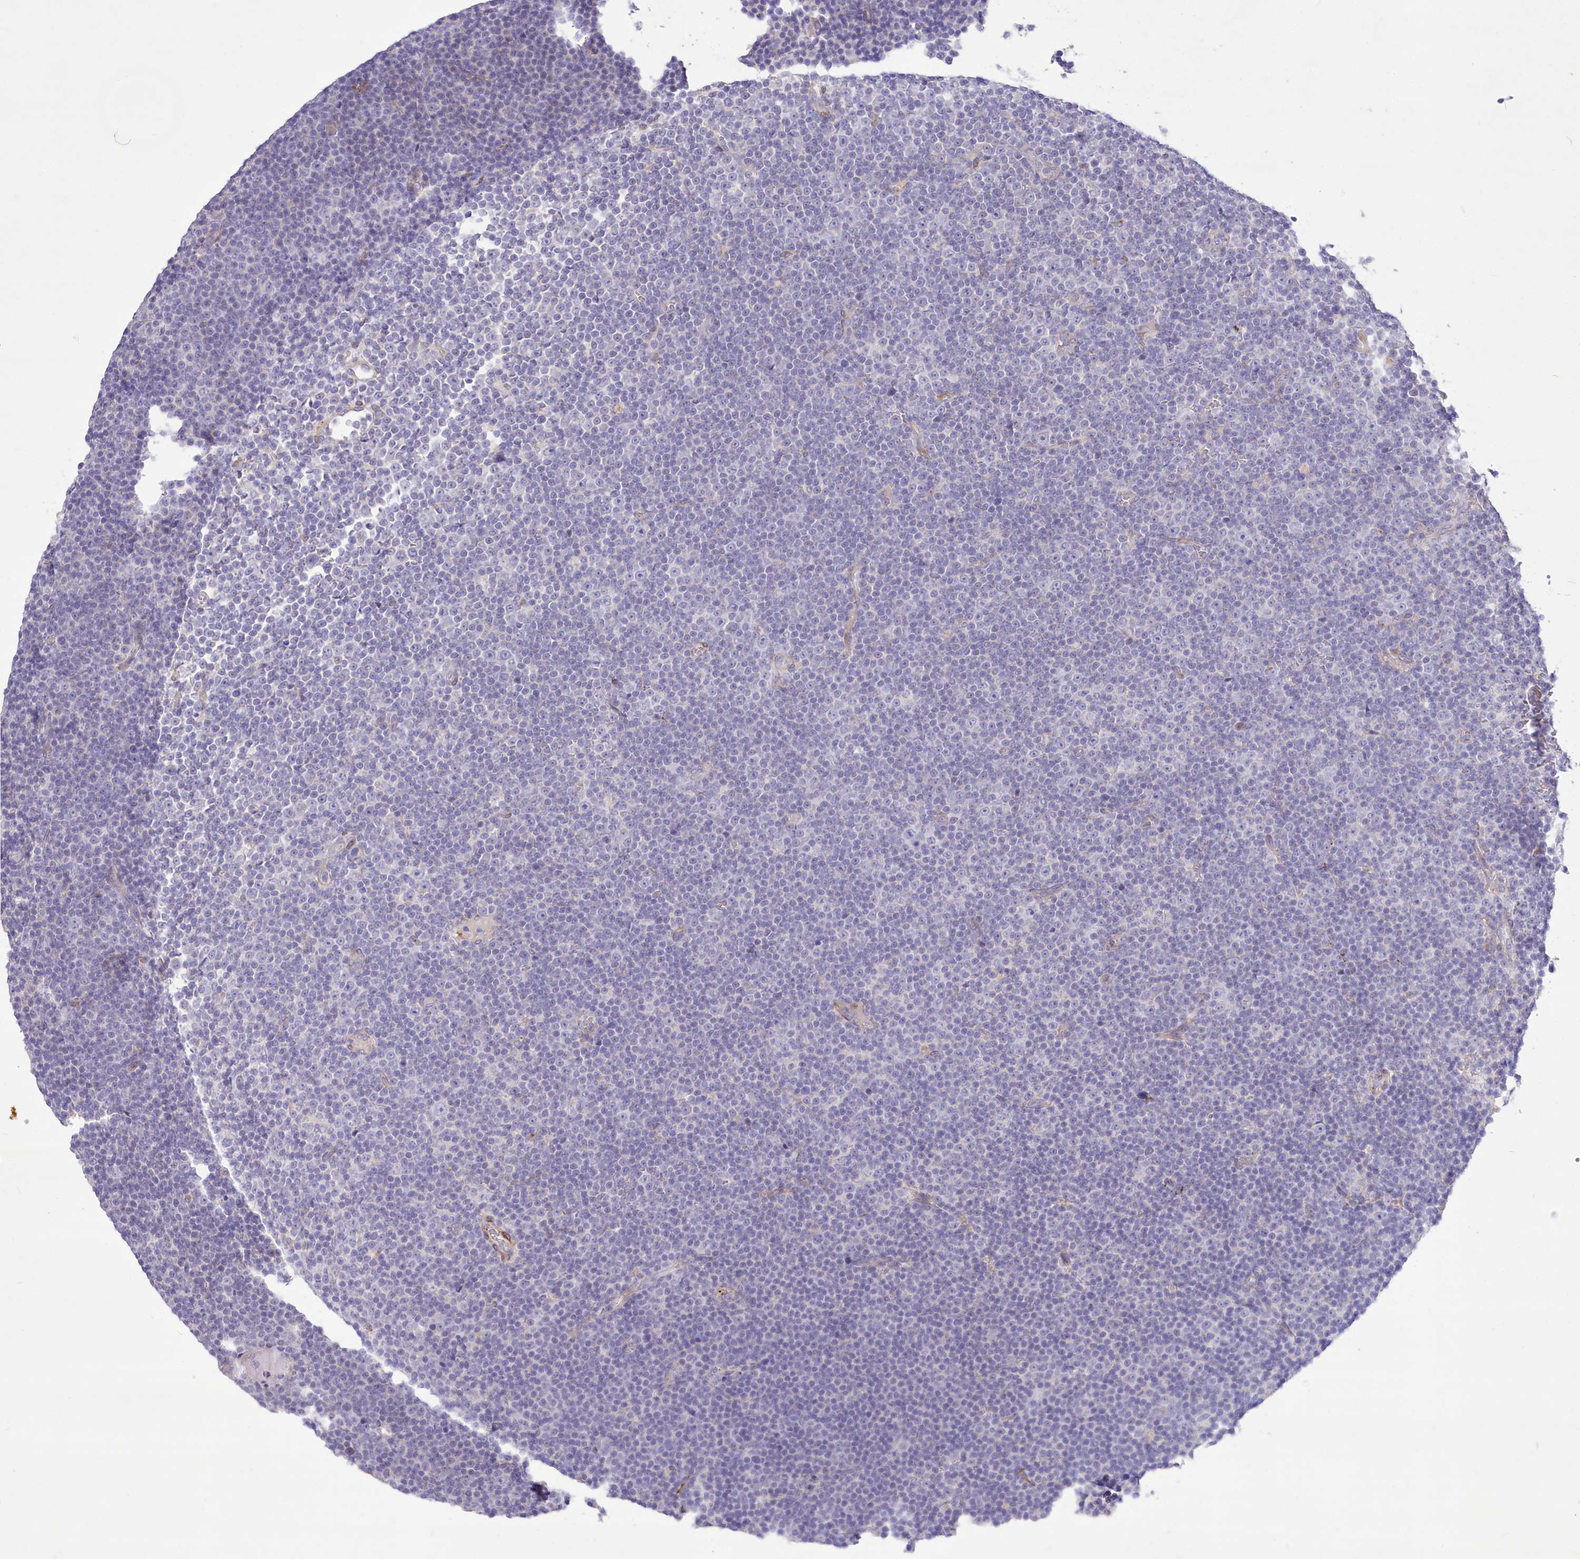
{"staining": {"intensity": "negative", "quantity": "none", "location": "none"}, "tissue": "lymphoma", "cell_type": "Tumor cells", "image_type": "cancer", "snomed": [{"axis": "morphology", "description": "Malignant lymphoma, non-Hodgkin's type, Low grade"}, {"axis": "topography", "description": "Lymph node"}], "caption": "Immunohistochemical staining of lymphoma reveals no significant positivity in tumor cells. (DAB (3,3'-diaminobenzidine) IHC visualized using brightfield microscopy, high magnification).", "gene": "ANGPTL3", "patient": {"sex": "female", "age": 67}}